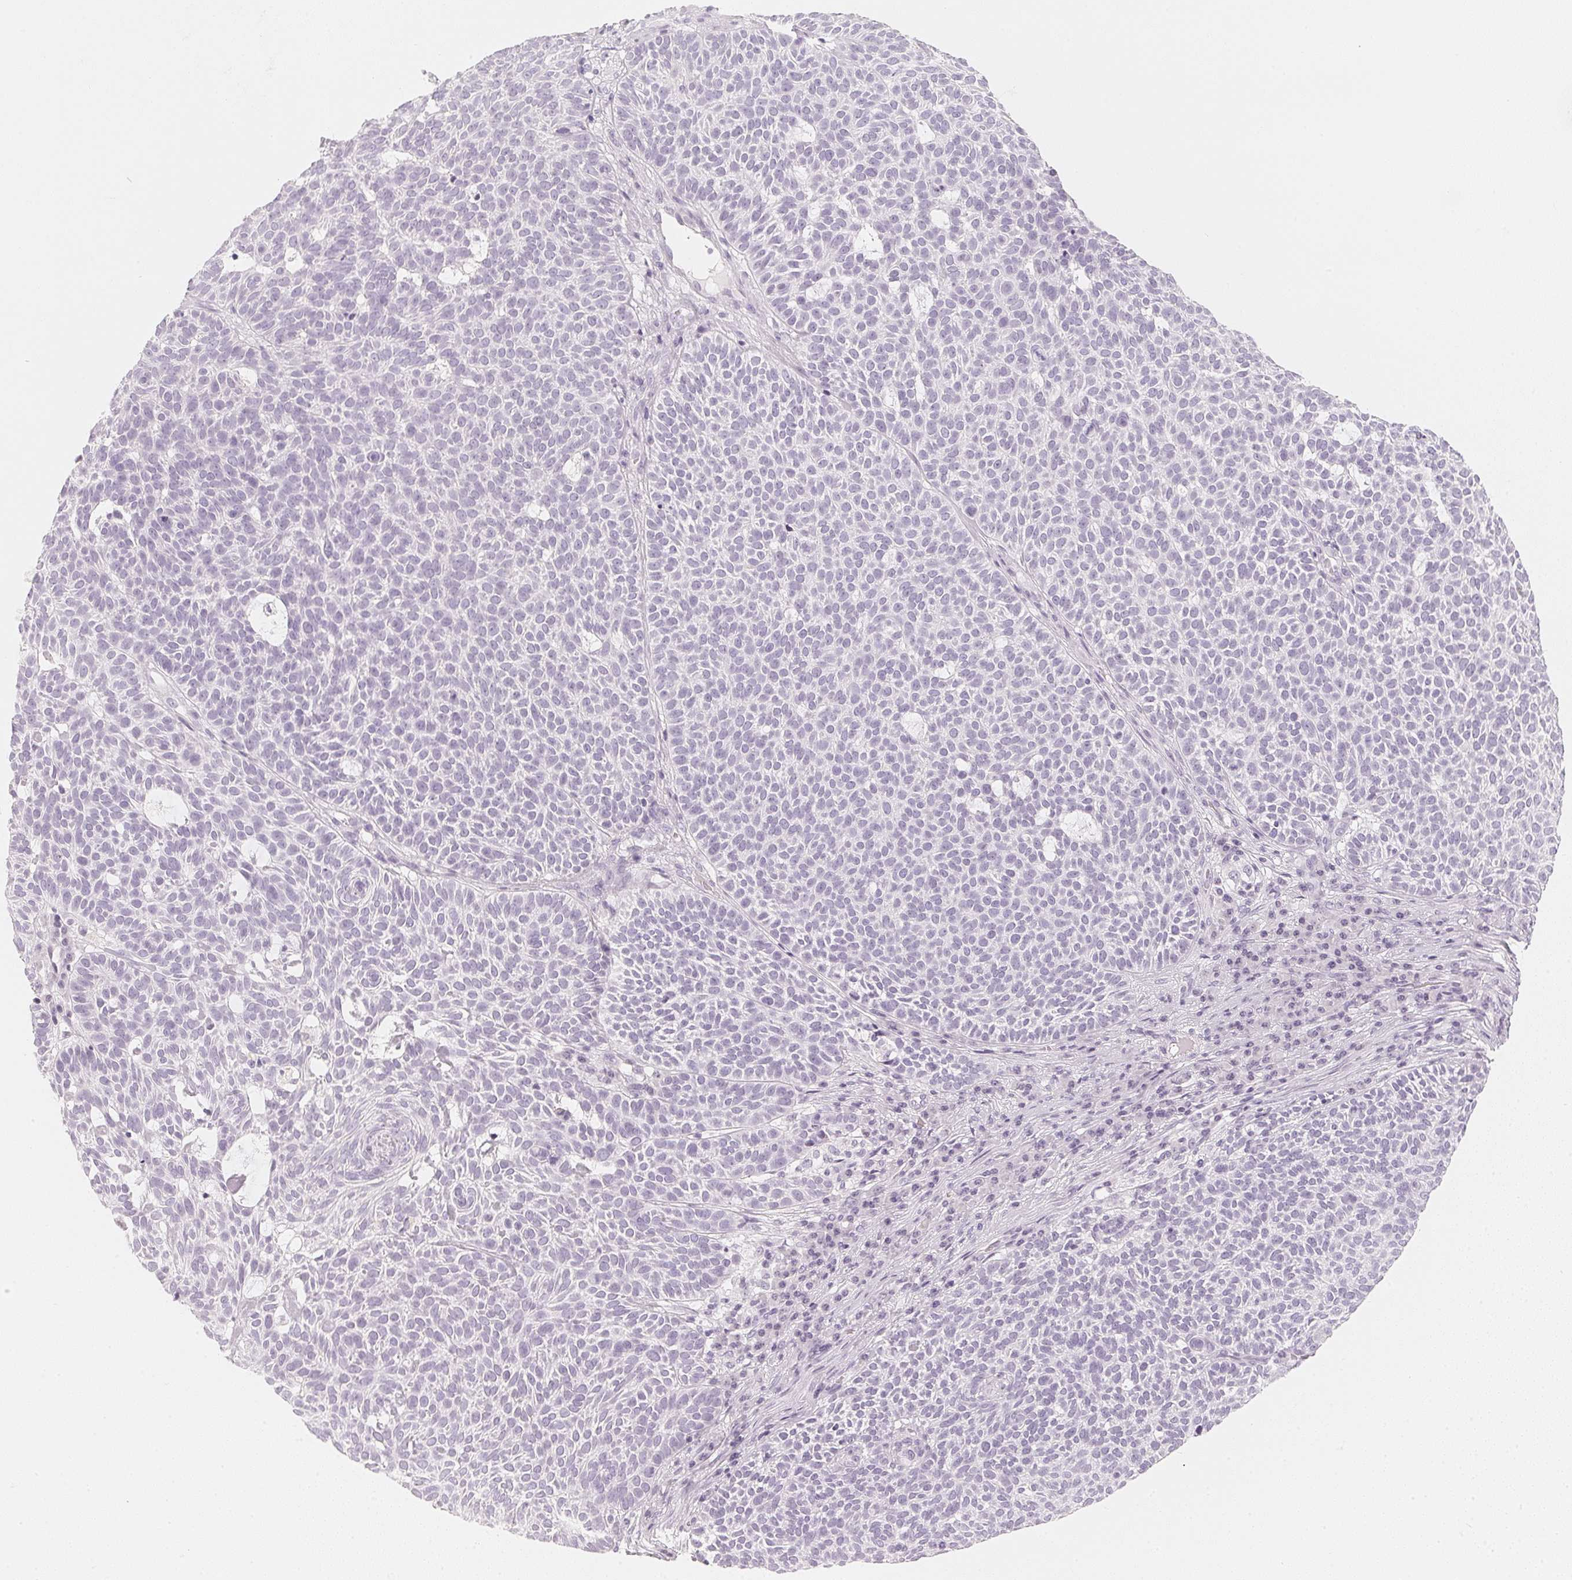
{"staining": {"intensity": "negative", "quantity": "none", "location": "none"}, "tissue": "skin cancer", "cell_type": "Tumor cells", "image_type": "cancer", "snomed": [{"axis": "morphology", "description": "Squamous cell carcinoma, NOS"}, {"axis": "topography", "description": "Skin"}], "caption": "Photomicrograph shows no protein staining in tumor cells of skin cancer (squamous cell carcinoma) tissue.", "gene": "SLC22A8", "patient": {"sex": "female", "age": 90}}